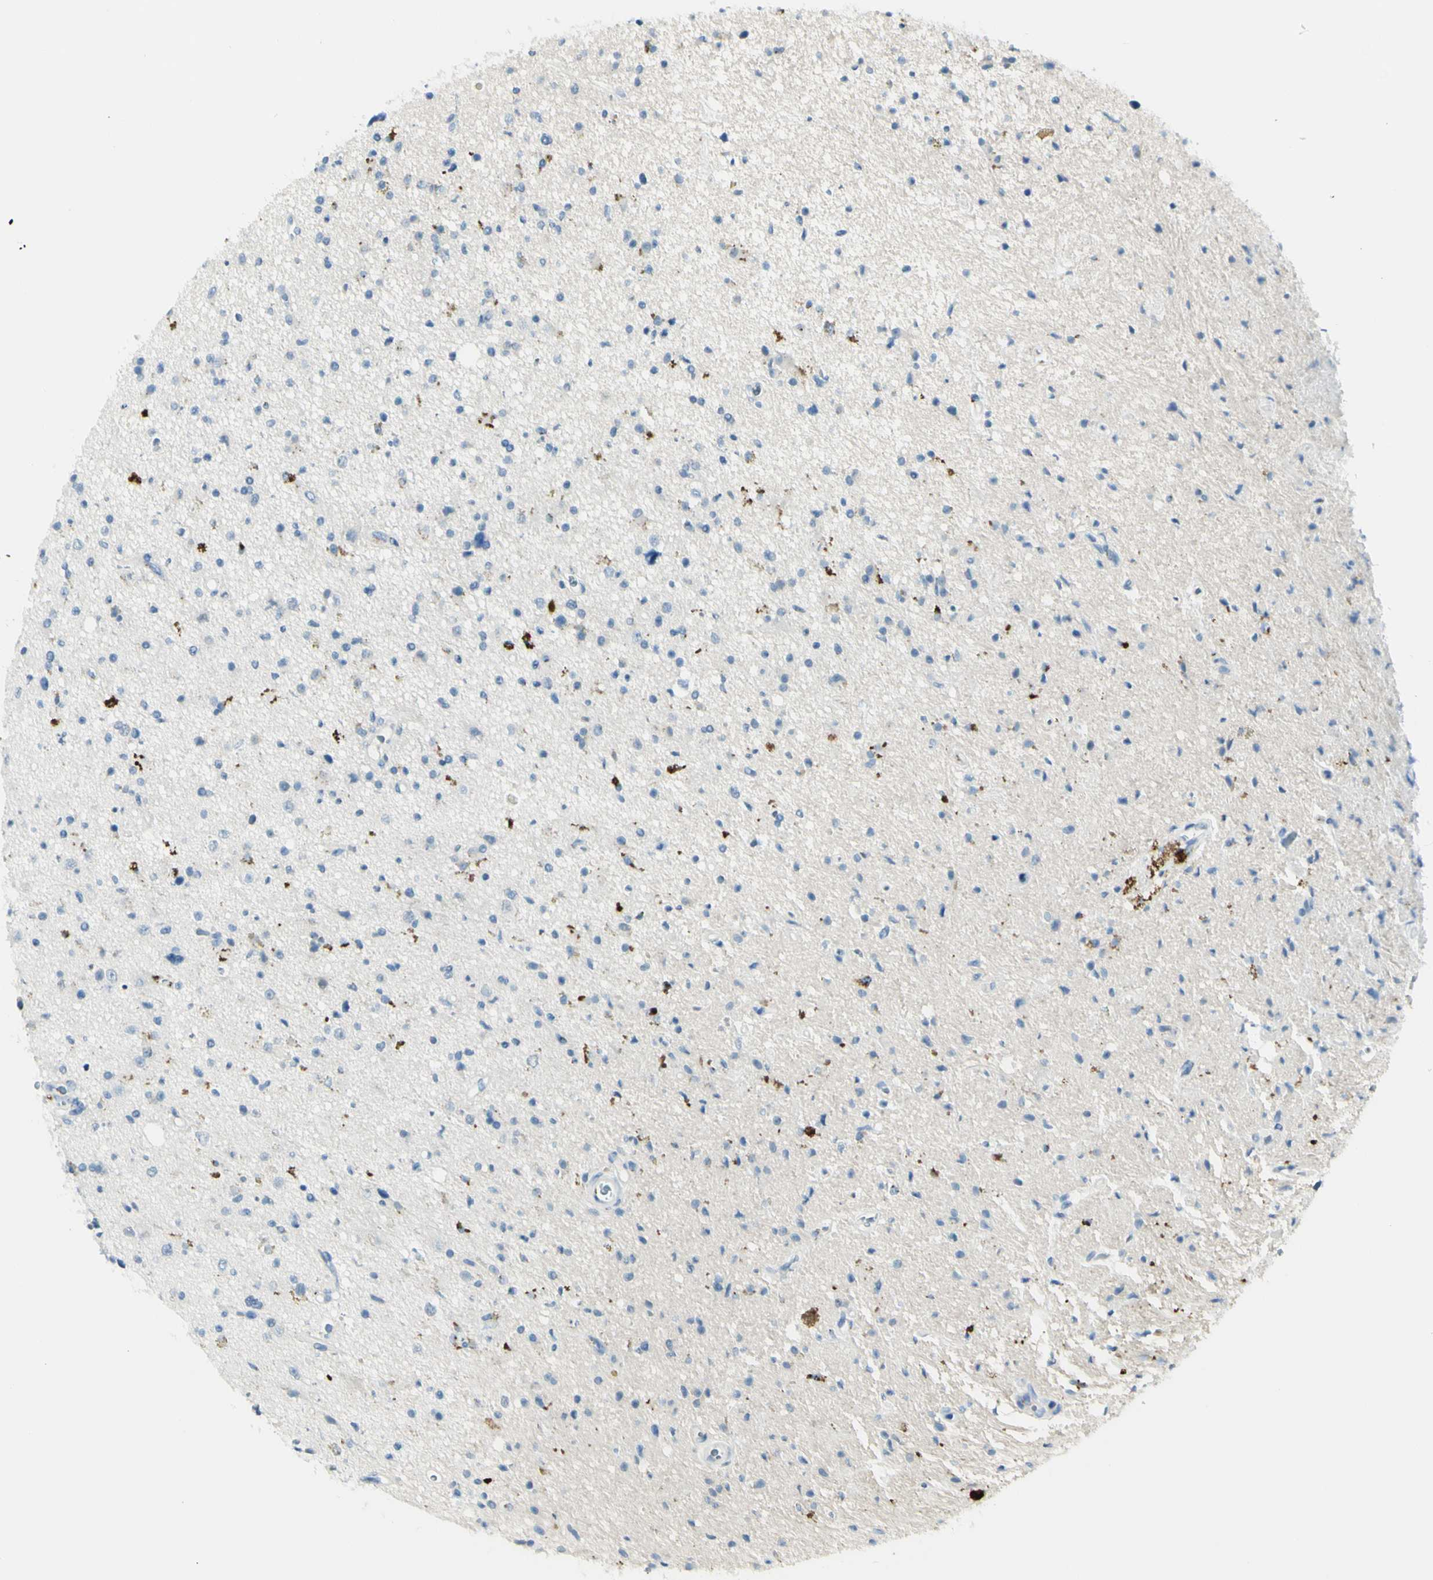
{"staining": {"intensity": "moderate", "quantity": "<25%", "location": "cytoplasmic/membranous"}, "tissue": "glioma", "cell_type": "Tumor cells", "image_type": "cancer", "snomed": [{"axis": "morphology", "description": "Glioma, malignant, High grade"}, {"axis": "topography", "description": "Brain"}], "caption": "This is a micrograph of immunohistochemistry staining of high-grade glioma (malignant), which shows moderate staining in the cytoplasmic/membranous of tumor cells.", "gene": "B4GALT1", "patient": {"sex": "male", "age": 33}}